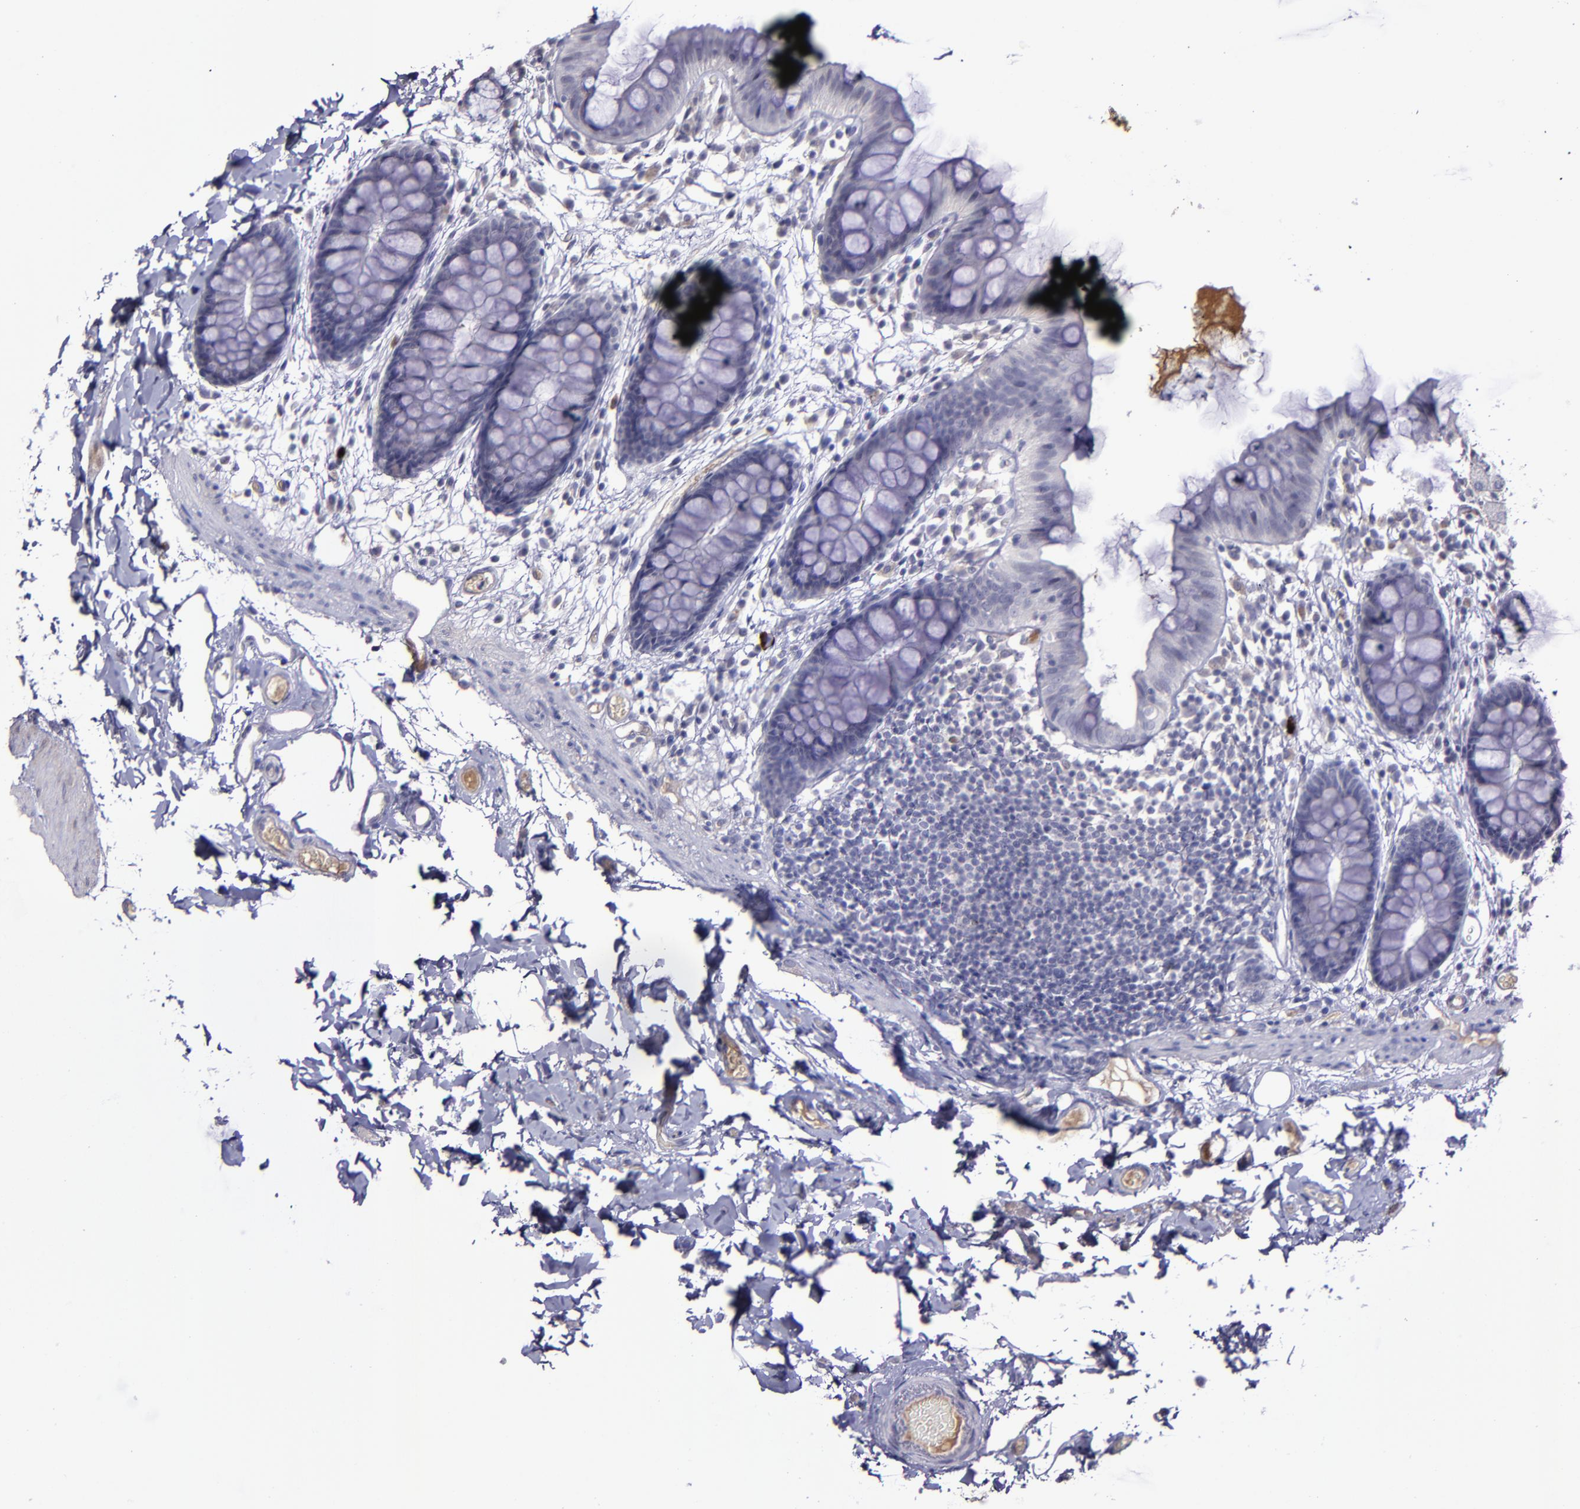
{"staining": {"intensity": "negative", "quantity": "none", "location": "none"}, "tissue": "colon", "cell_type": "Endothelial cells", "image_type": "normal", "snomed": [{"axis": "morphology", "description": "Normal tissue, NOS"}, {"axis": "topography", "description": "Smooth muscle"}, {"axis": "topography", "description": "Colon"}], "caption": "The histopathology image exhibits no staining of endothelial cells in unremarkable colon.", "gene": "MASP1", "patient": {"sex": "male", "age": 67}}